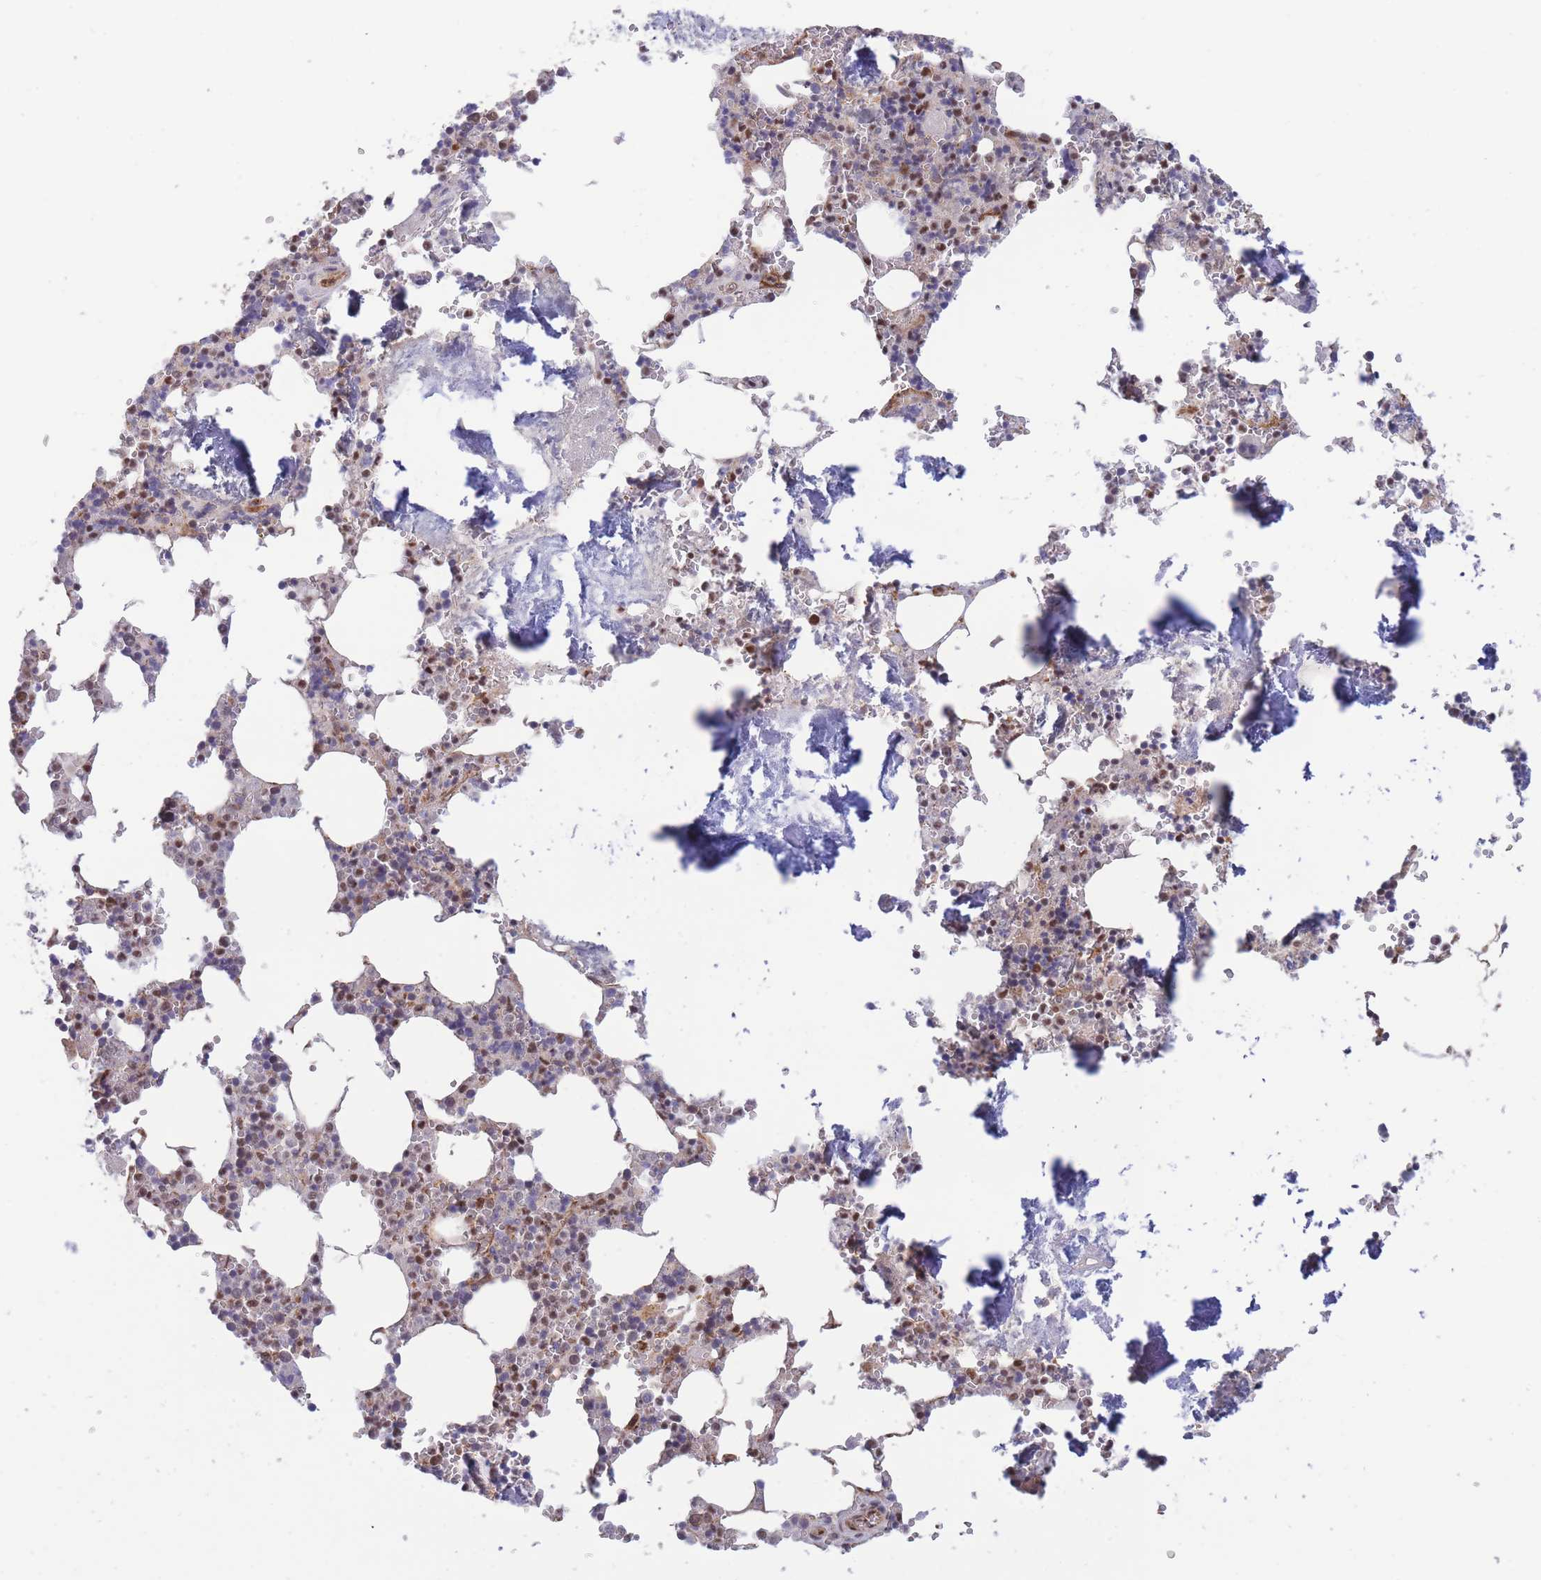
{"staining": {"intensity": "strong", "quantity": "25%-75%", "location": "nuclear"}, "tissue": "bone marrow", "cell_type": "Hematopoietic cells", "image_type": "normal", "snomed": [{"axis": "morphology", "description": "Normal tissue, NOS"}, {"axis": "topography", "description": "Bone marrow"}], "caption": "Bone marrow stained with a brown dye reveals strong nuclear positive positivity in approximately 25%-75% of hematopoietic cells.", "gene": "BOD1L1", "patient": {"sex": "male", "age": 54}}